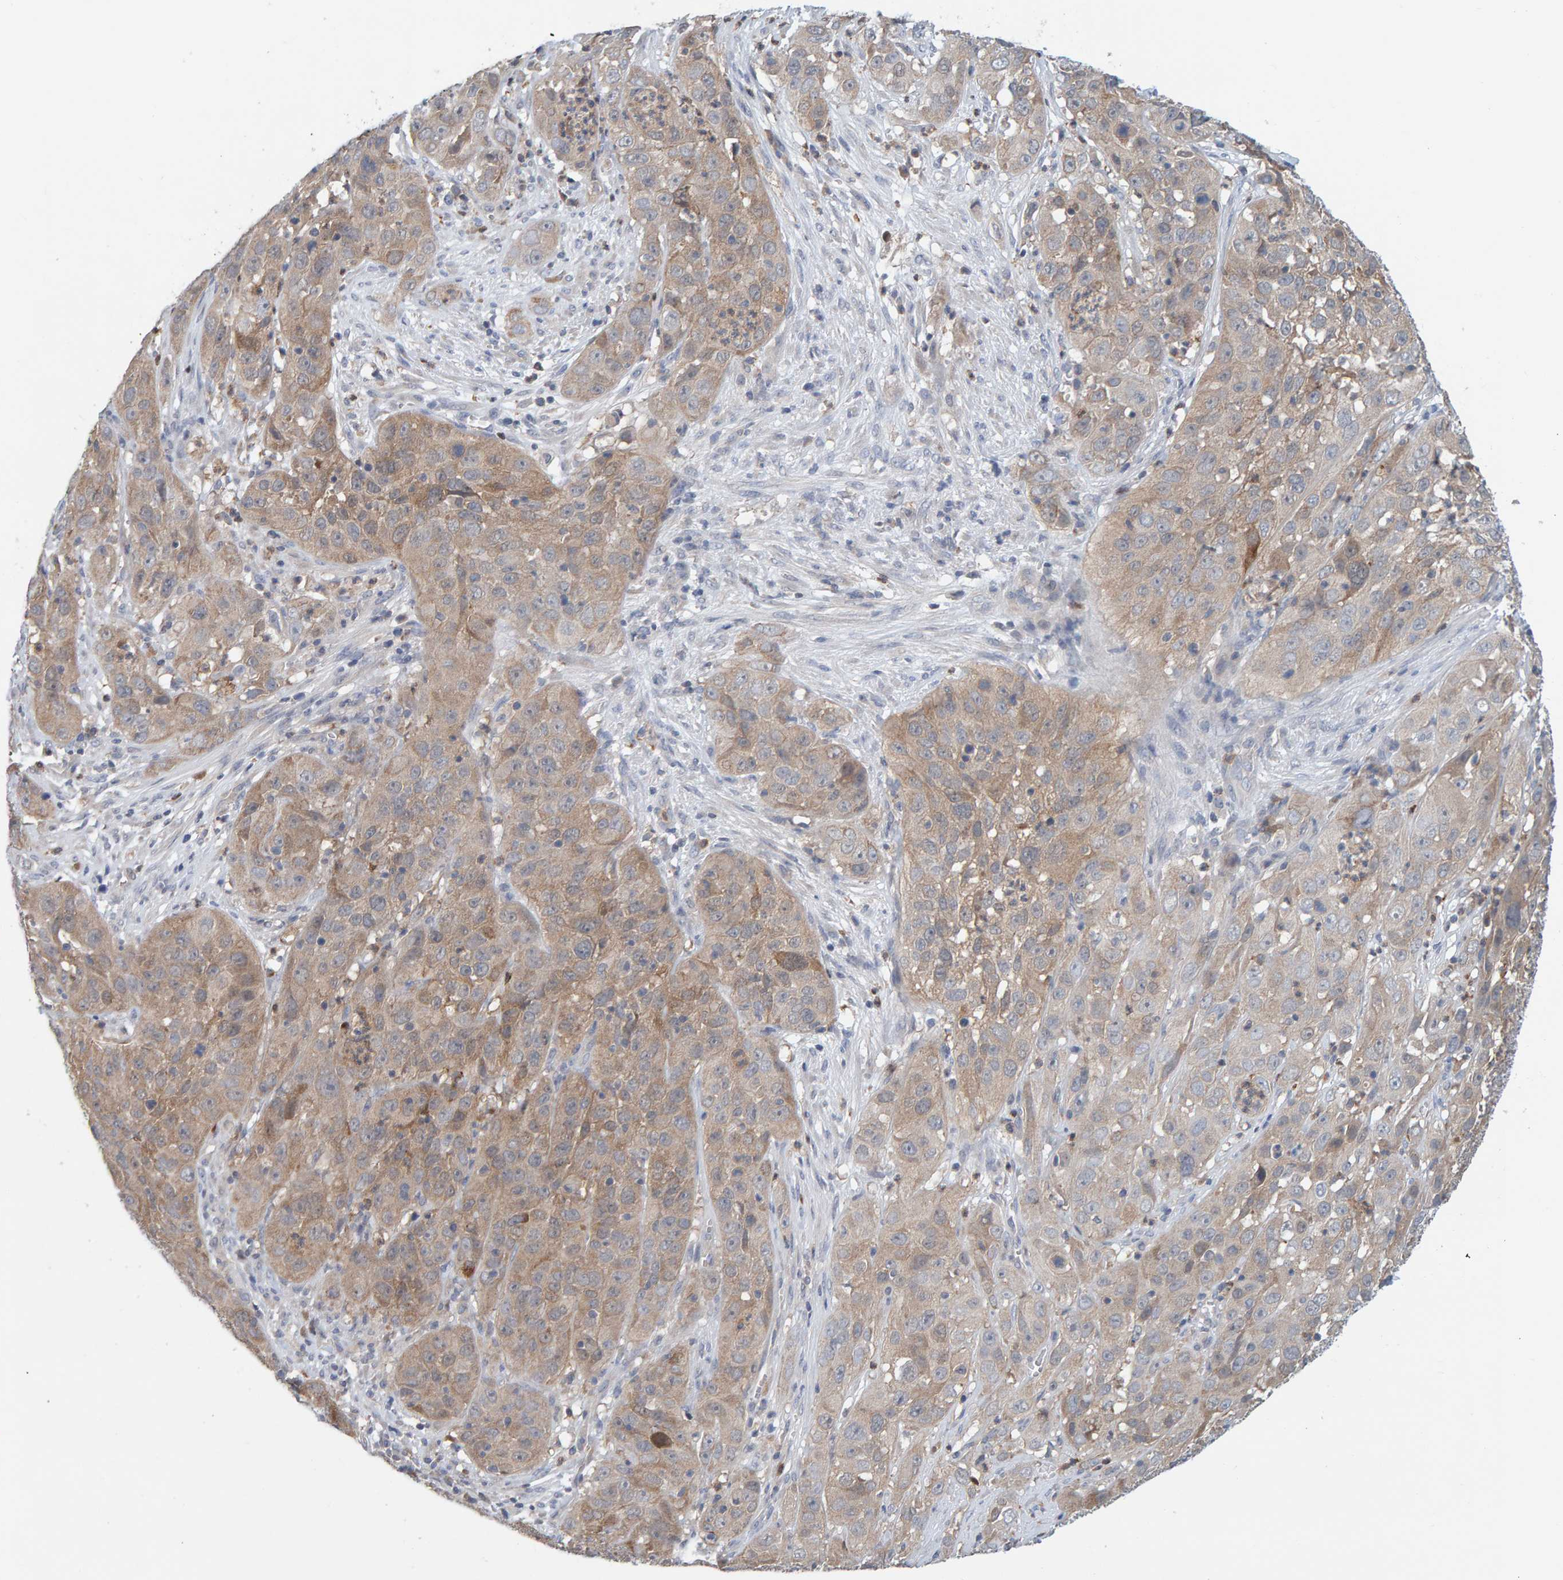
{"staining": {"intensity": "weak", "quantity": ">75%", "location": "cytoplasmic/membranous"}, "tissue": "cervical cancer", "cell_type": "Tumor cells", "image_type": "cancer", "snomed": [{"axis": "morphology", "description": "Squamous cell carcinoma, NOS"}, {"axis": "topography", "description": "Cervix"}], "caption": "Protein staining shows weak cytoplasmic/membranous staining in about >75% of tumor cells in cervical cancer (squamous cell carcinoma).", "gene": "TATDN1", "patient": {"sex": "female", "age": 32}}